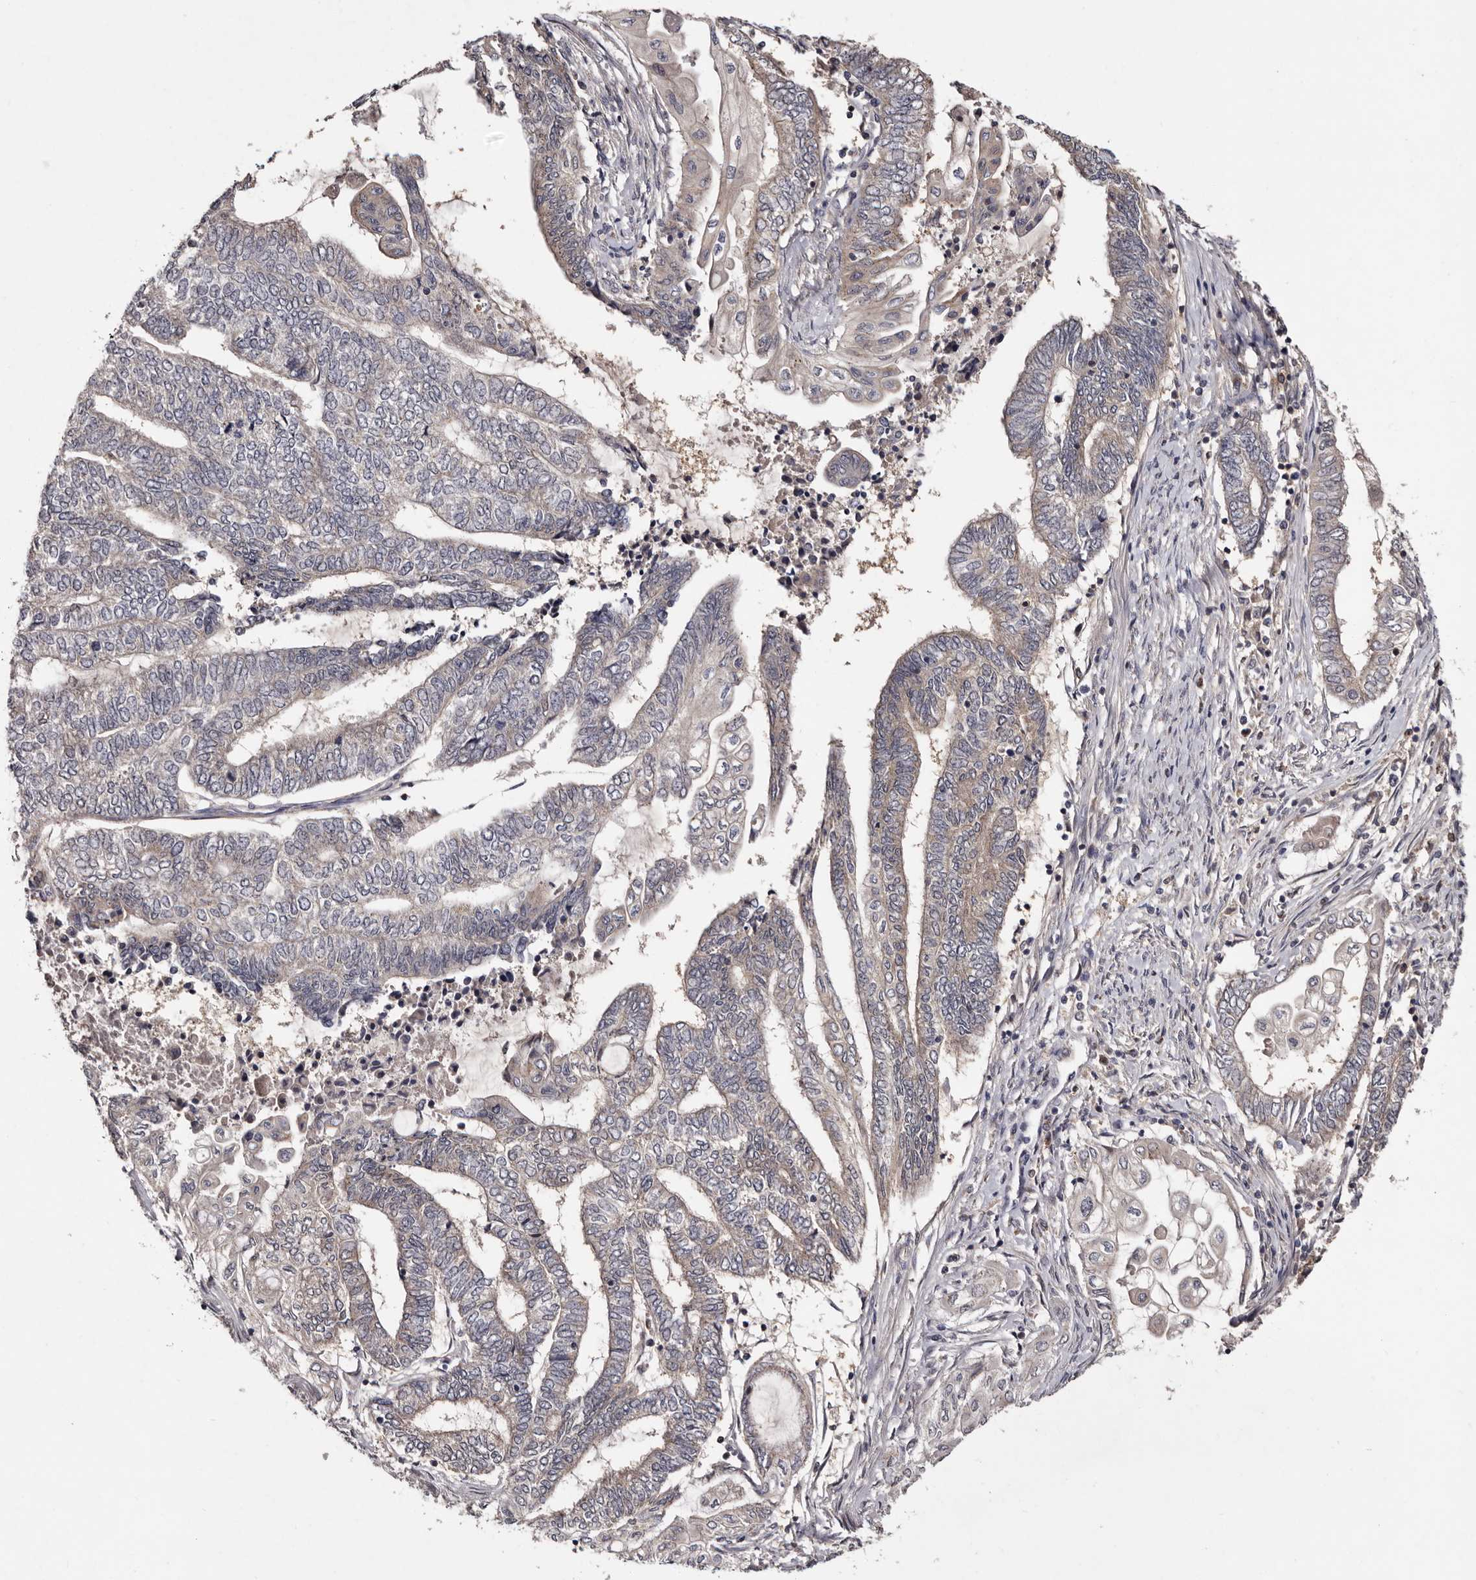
{"staining": {"intensity": "negative", "quantity": "none", "location": "none"}, "tissue": "endometrial cancer", "cell_type": "Tumor cells", "image_type": "cancer", "snomed": [{"axis": "morphology", "description": "Adenocarcinoma, NOS"}, {"axis": "topography", "description": "Uterus"}, {"axis": "topography", "description": "Endometrium"}], "caption": "The immunohistochemistry (IHC) photomicrograph has no significant expression in tumor cells of adenocarcinoma (endometrial) tissue.", "gene": "DNPH1", "patient": {"sex": "female", "age": 70}}